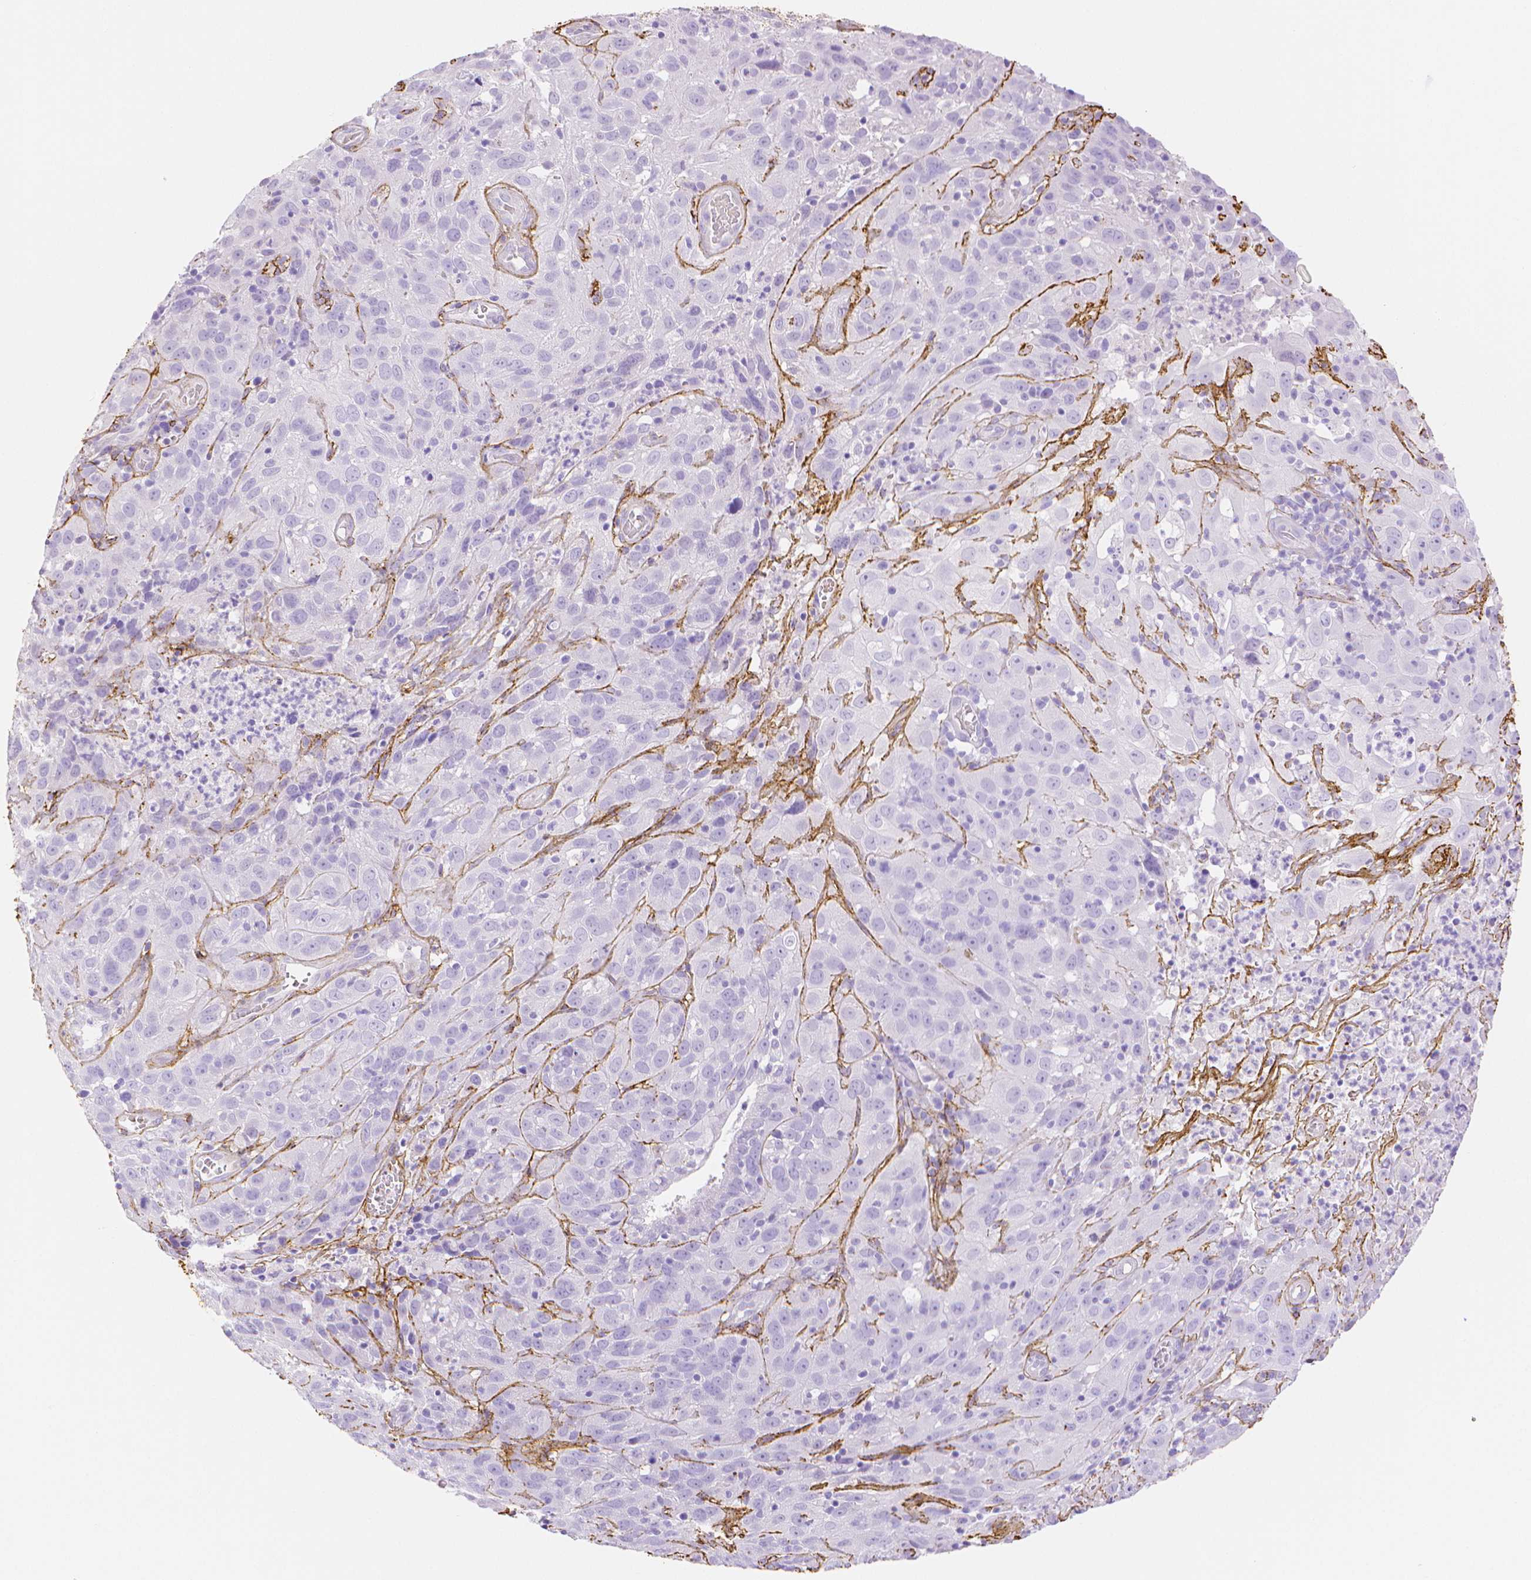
{"staining": {"intensity": "negative", "quantity": "none", "location": "none"}, "tissue": "cervical cancer", "cell_type": "Tumor cells", "image_type": "cancer", "snomed": [{"axis": "morphology", "description": "Squamous cell carcinoma, NOS"}, {"axis": "topography", "description": "Cervix"}], "caption": "An immunohistochemistry (IHC) histopathology image of cervical cancer (squamous cell carcinoma) is shown. There is no staining in tumor cells of cervical cancer (squamous cell carcinoma).", "gene": "FBN1", "patient": {"sex": "female", "age": 32}}